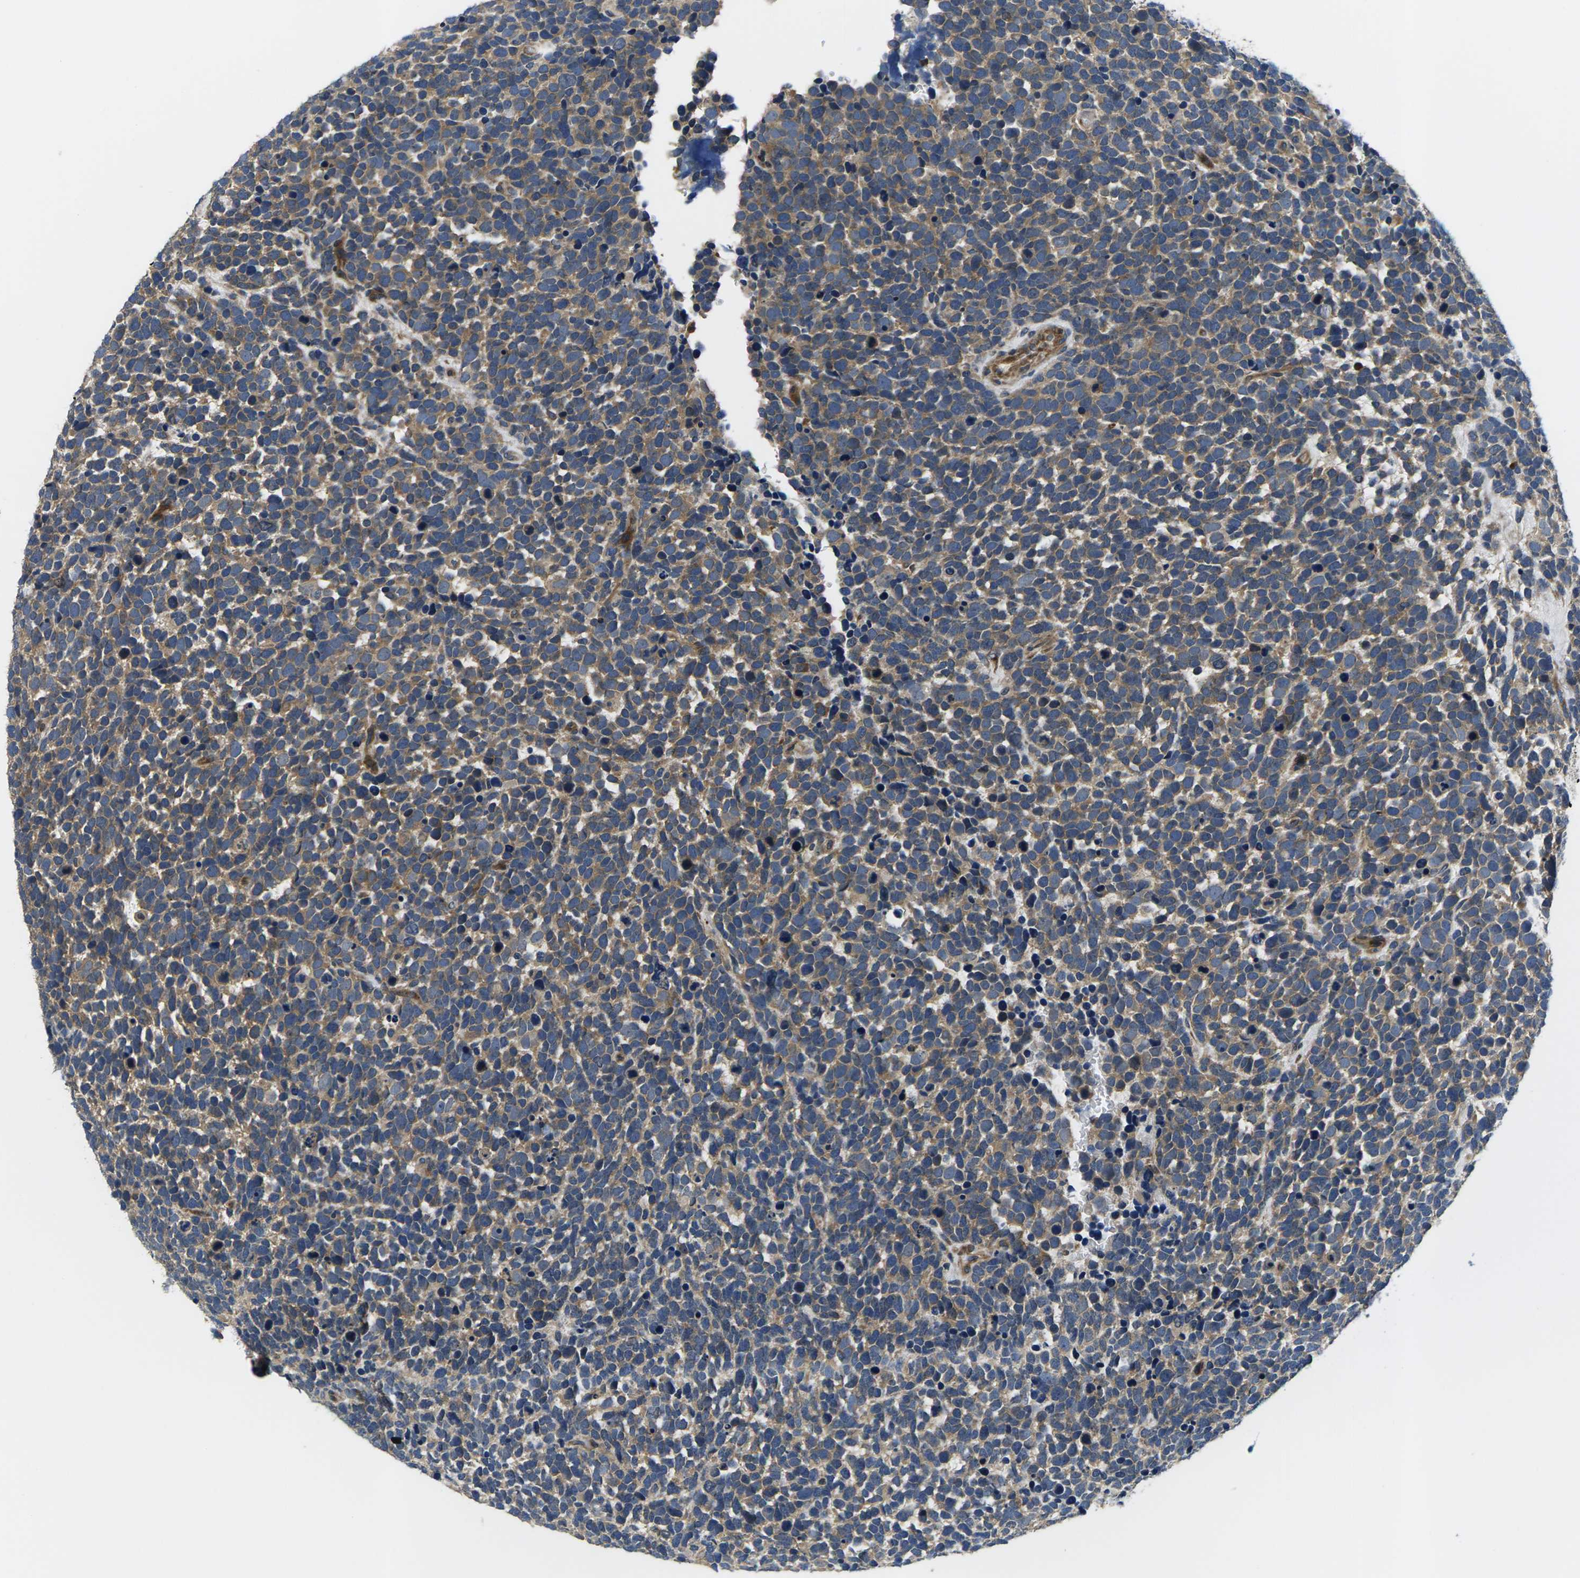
{"staining": {"intensity": "moderate", "quantity": ">75%", "location": "cytoplasmic/membranous"}, "tissue": "urothelial cancer", "cell_type": "Tumor cells", "image_type": "cancer", "snomed": [{"axis": "morphology", "description": "Urothelial carcinoma, High grade"}, {"axis": "topography", "description": "Urinary bladder"}], "caption": "High-grade urothelial carcinoma was stained to show a protein in brown. There is medium levels of moderate cytoplasmic/membranous positivity in approximately >75% of tumor cells.", "gene": "PLCE1", "patient": {"sex": "female", "age": 82}}